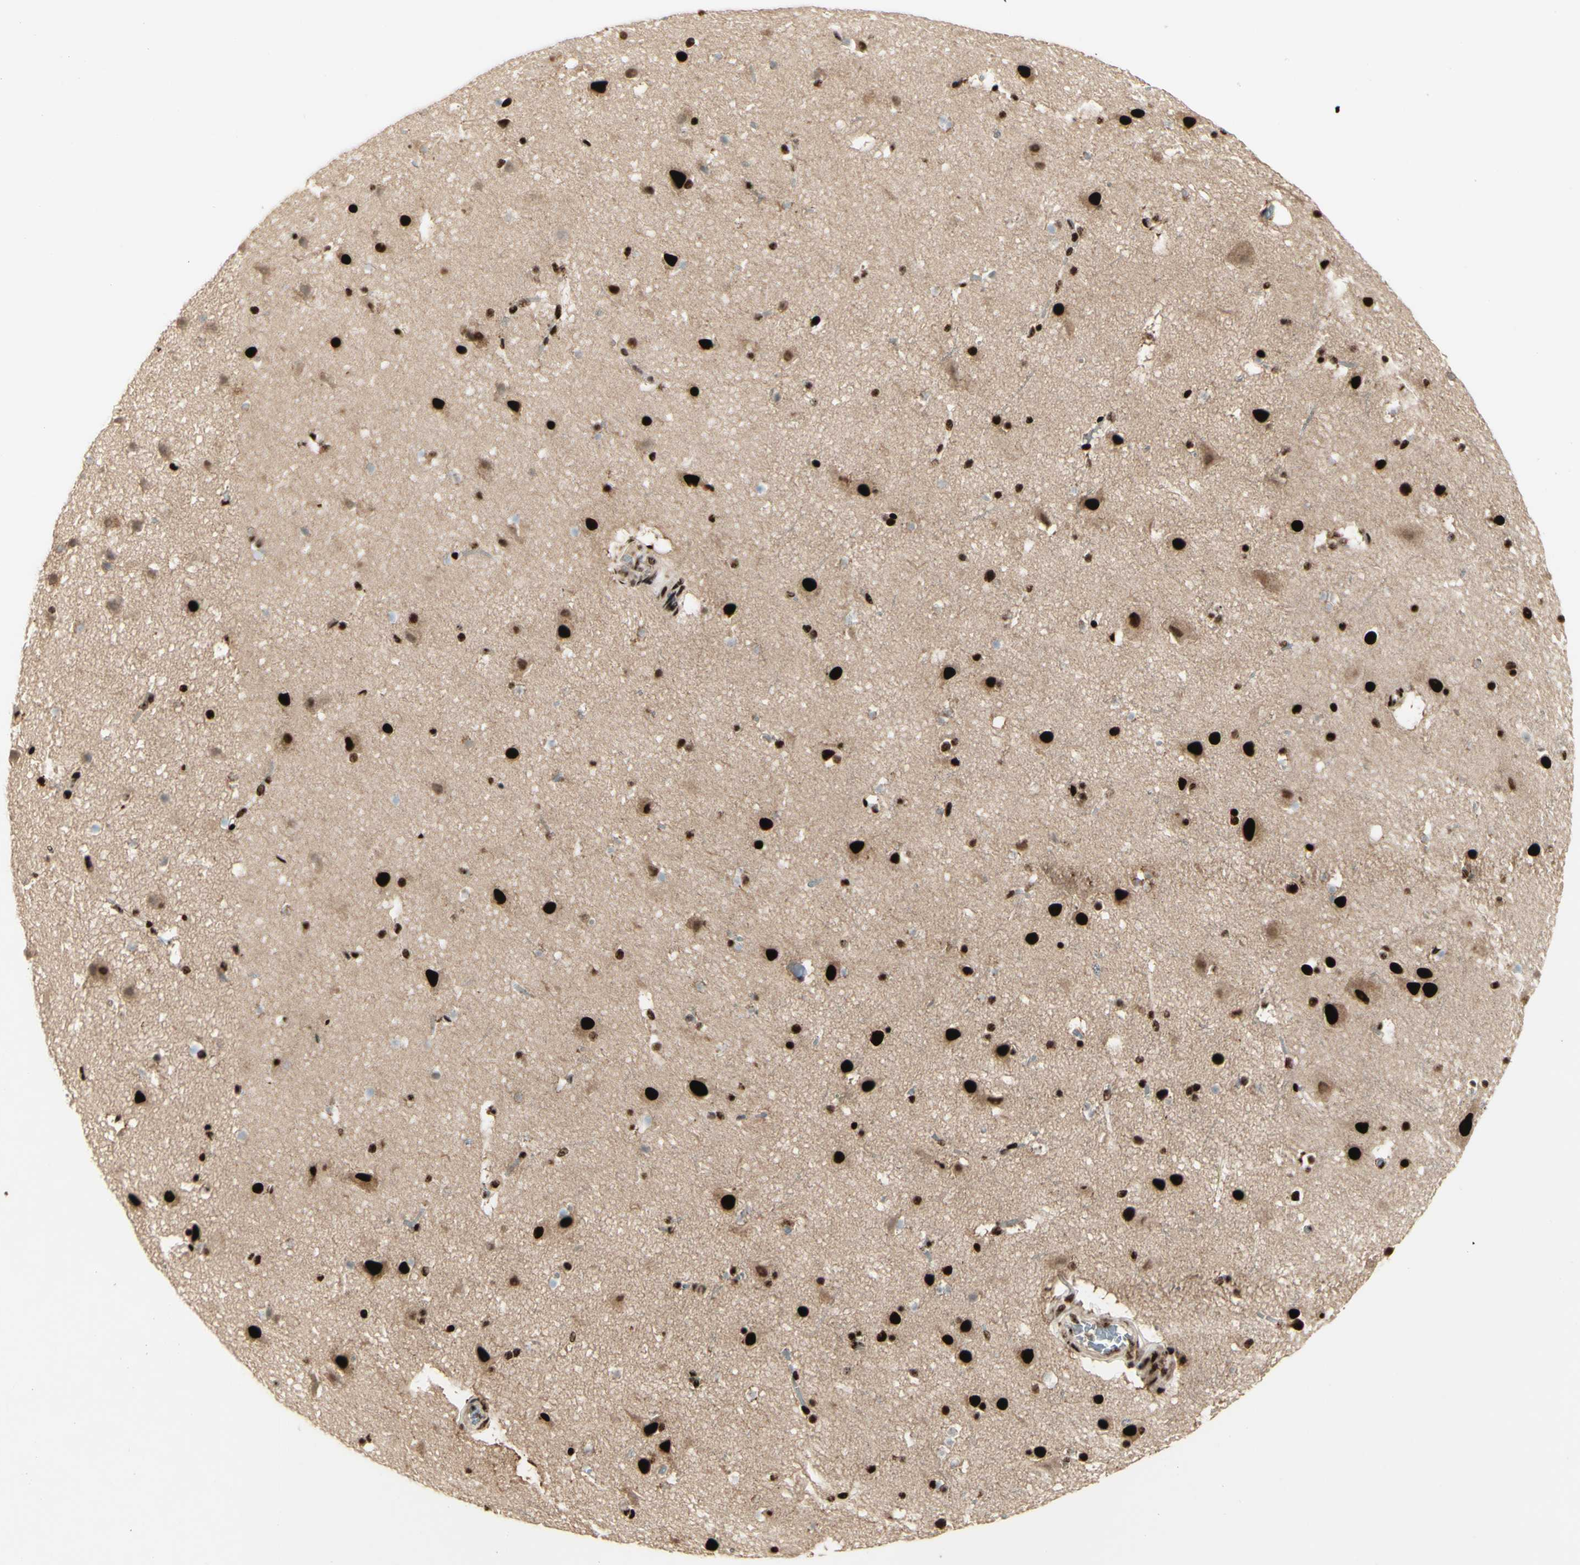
{"staining": {"intensity": "moderate", "quantity": ">75%", "location": "nuclear"}, "tissue": "cerebral cortex", "cell_type": "Endothelial cells", "image_type": "normal", "snomed": [{"axis": "morphology", "description": "Normal tissue, NOS"}, {"axis": "topography", "description": "Cerebral cortex"}], "caption": "Immunohistochemistry of unremarkable cerebral cortex displays medium levels of moderate nuclear staining in approximately >75% of endothelial cells. (DAB (3,3'-diaminobenzidine) IHC, brown staining for protein, blue staining for nuclei).", "gene": "DHX9", "patient": {"sex": "male", "age": 45}}